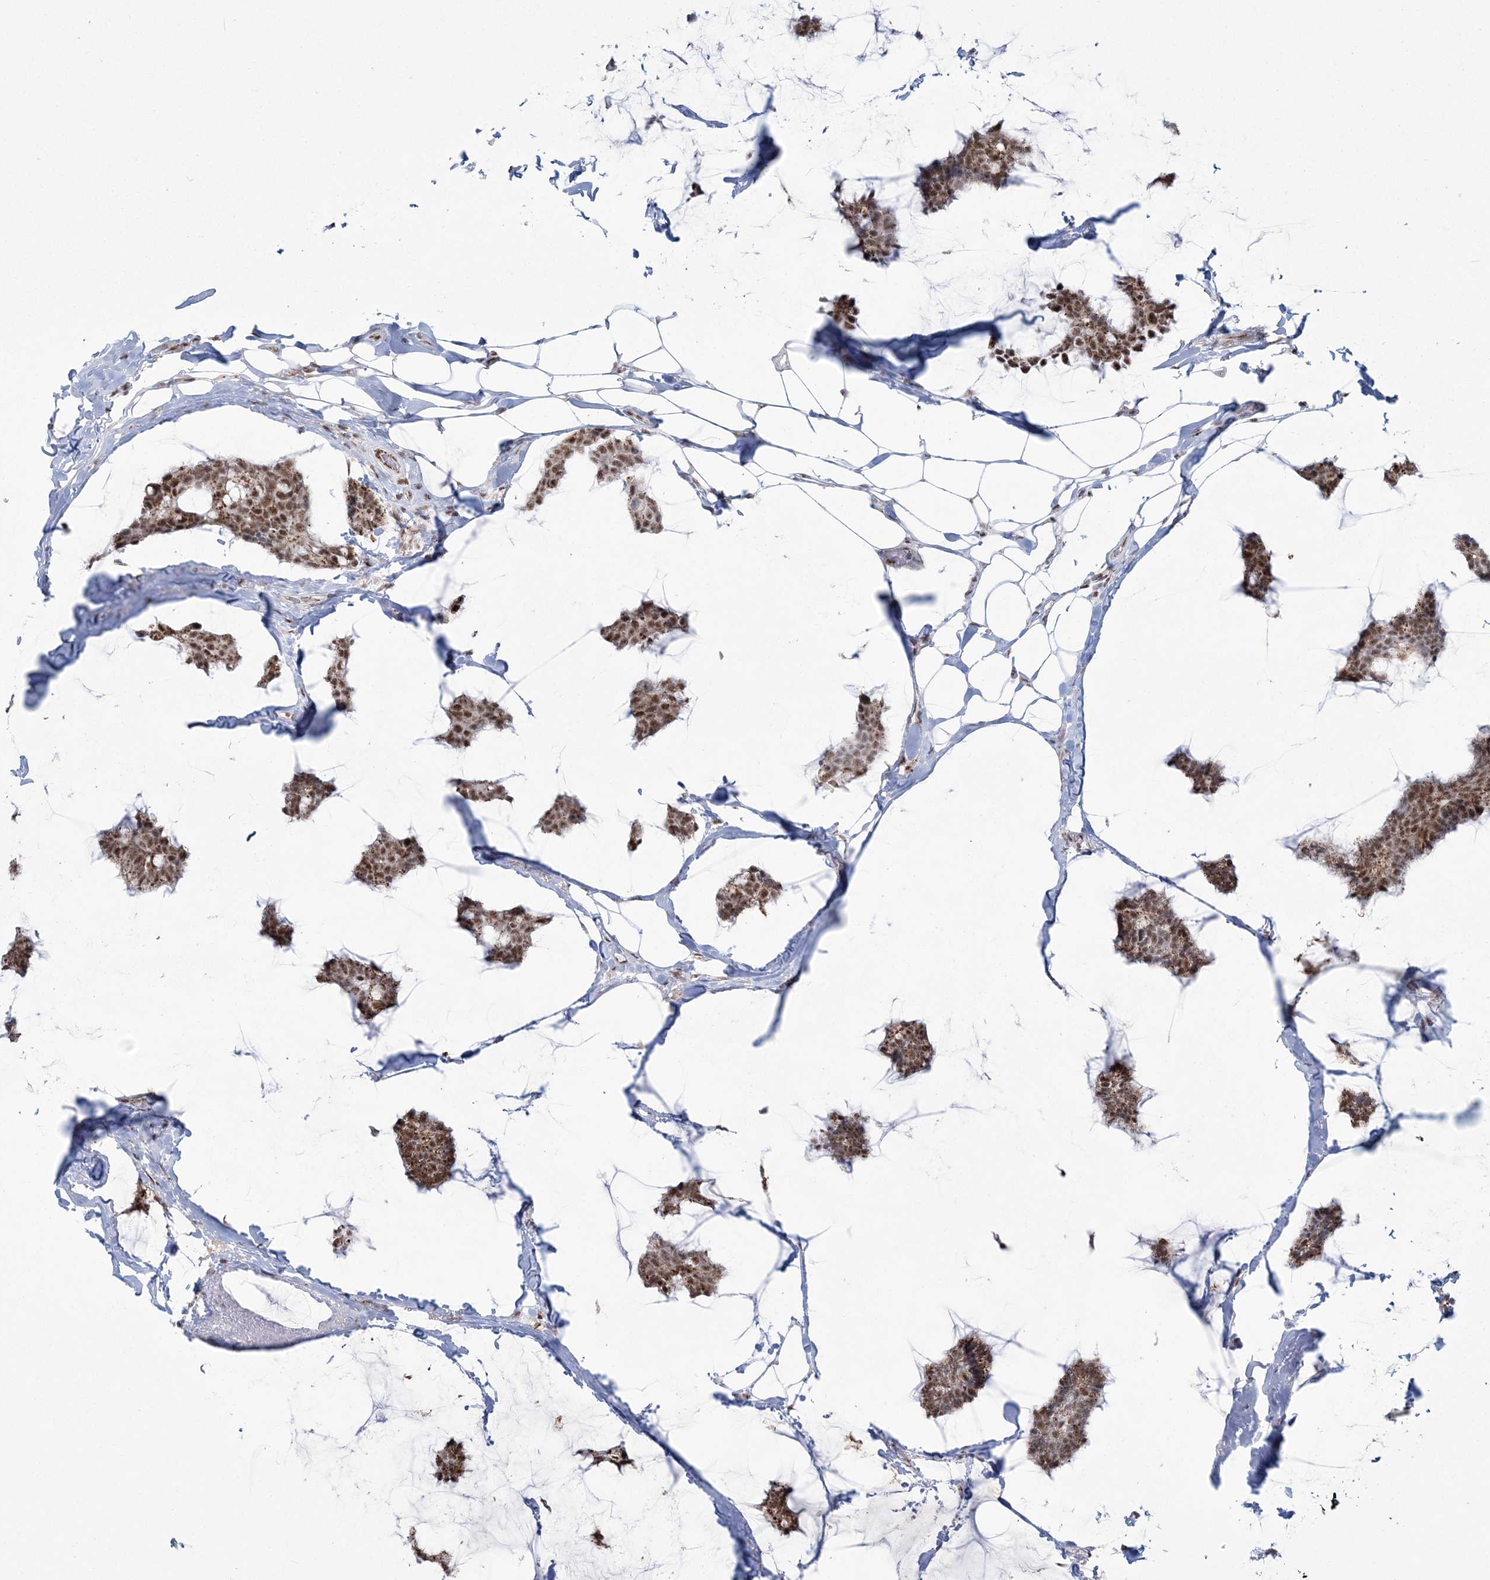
{"staining": {"intensity": "moderate", "quantity": ">75%", "location": "cytoplasmic/membranous,nuclear"}, "tissue": "breast cancer", "cell_type": "Tumor cells", "image_type": "cancer", "snomed": [{"axis": "morphology", "description": "Duct carcinoma"}, {"axis": "topography", "description": "Breast"}], "caption": "An IHC micrograph of tumor tissue is shown. Protein staining in brown highlights moderate cytoplasmic/membranous and nuclear positivity in intraductal carcinoma (breast) within tumor cells.", "gene": "RBM17", "patient": {"sex": "female", "age": 93}}